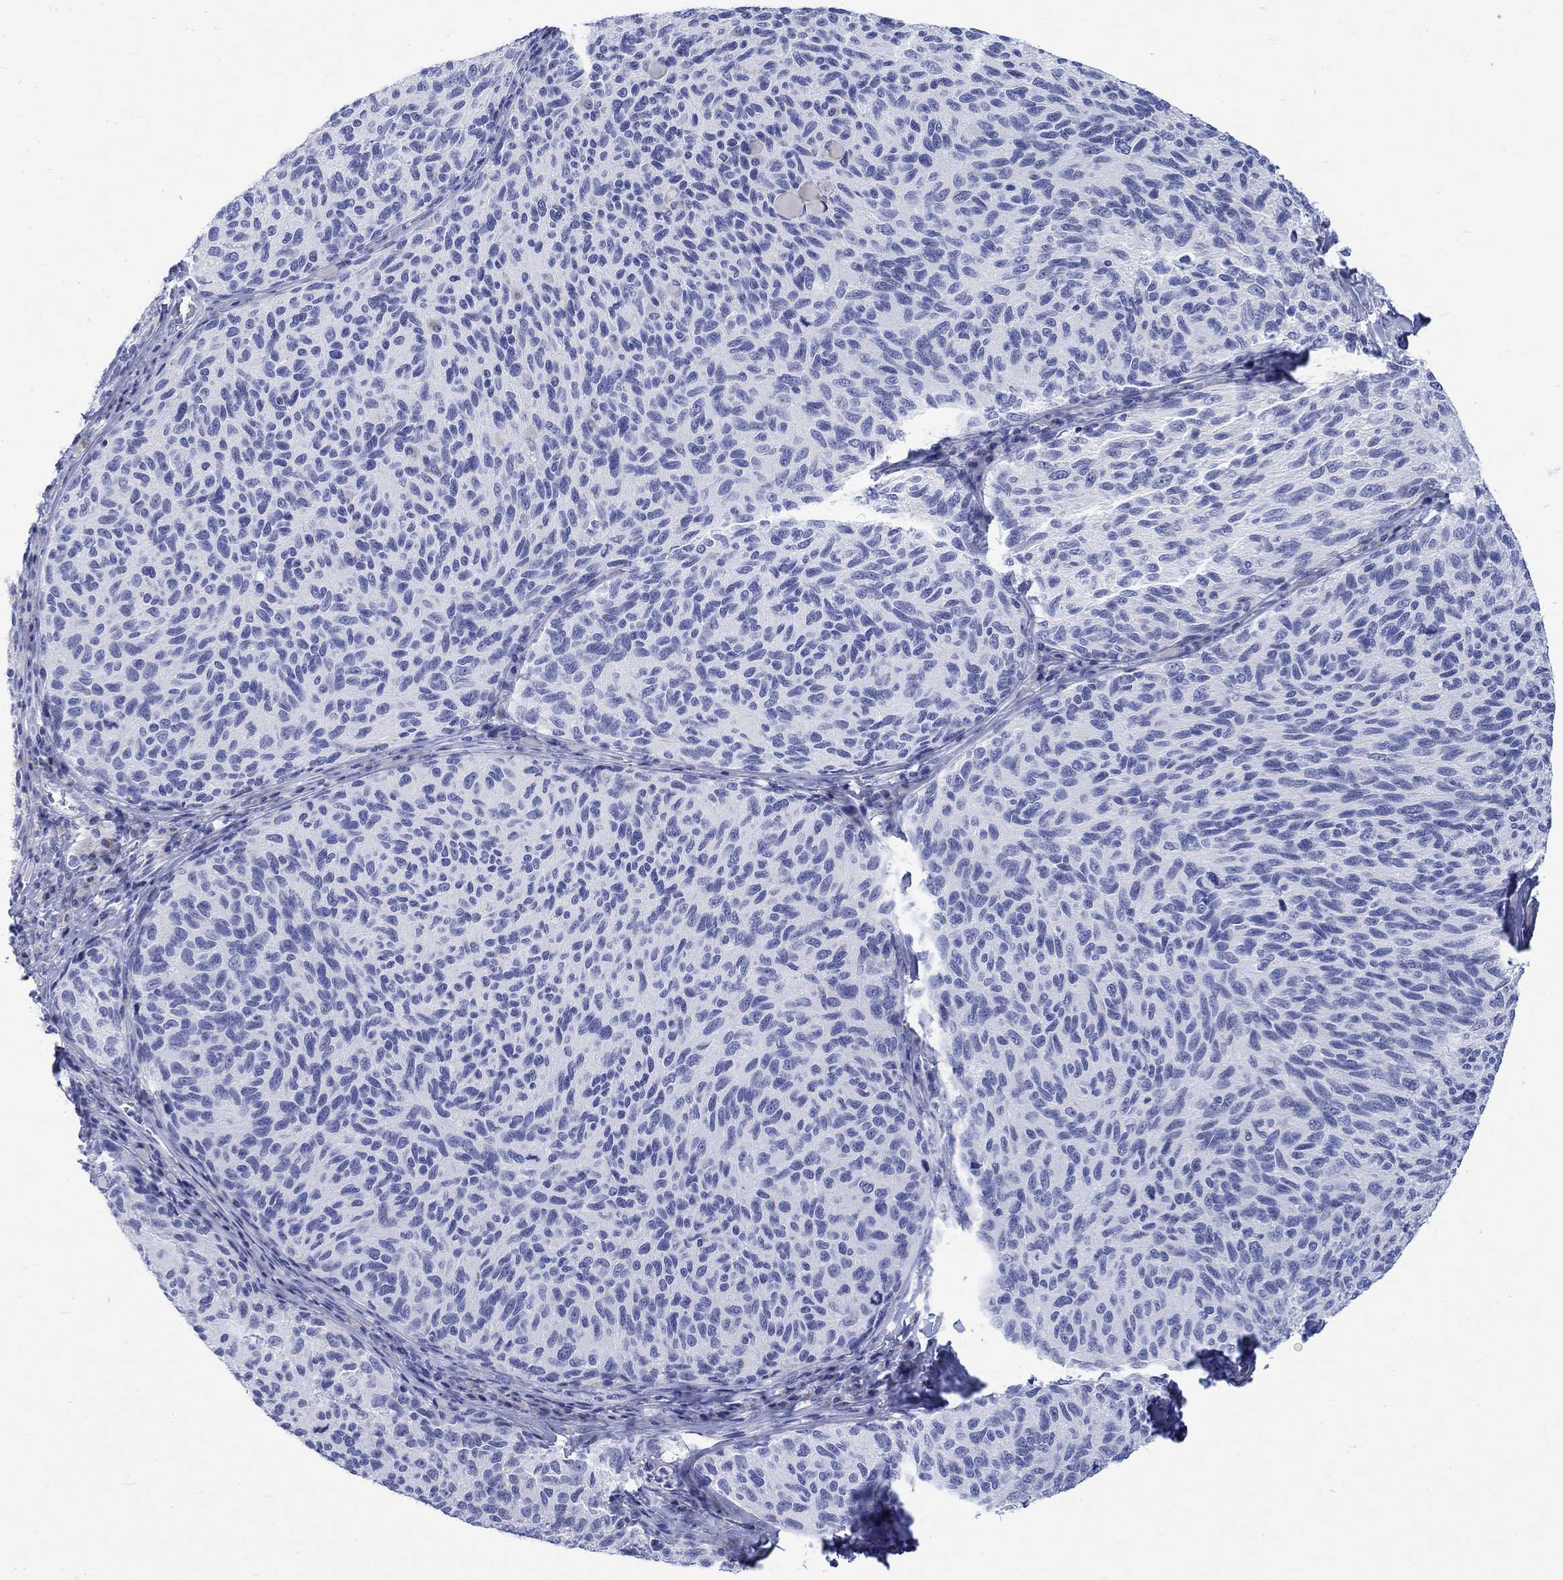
{"staining": {"intensity": "negative", "quantity": "none", "location": "none"}, "tissue": "melanoma", "cell_type": "Tumor cells", "image_type": "cancer", "snomed": [{"axis": "morphology", "description": "Malignant melanoma, NOS"}, {"axis": "topography", "description": "Skin"}], "caption": "This is an immunohistochemistry (IHC) photomicrograph of human melanoma. There is no positivity in tumor cells.", "gene": "KRT76", "patient": {"sex": "female", "age": 73}}